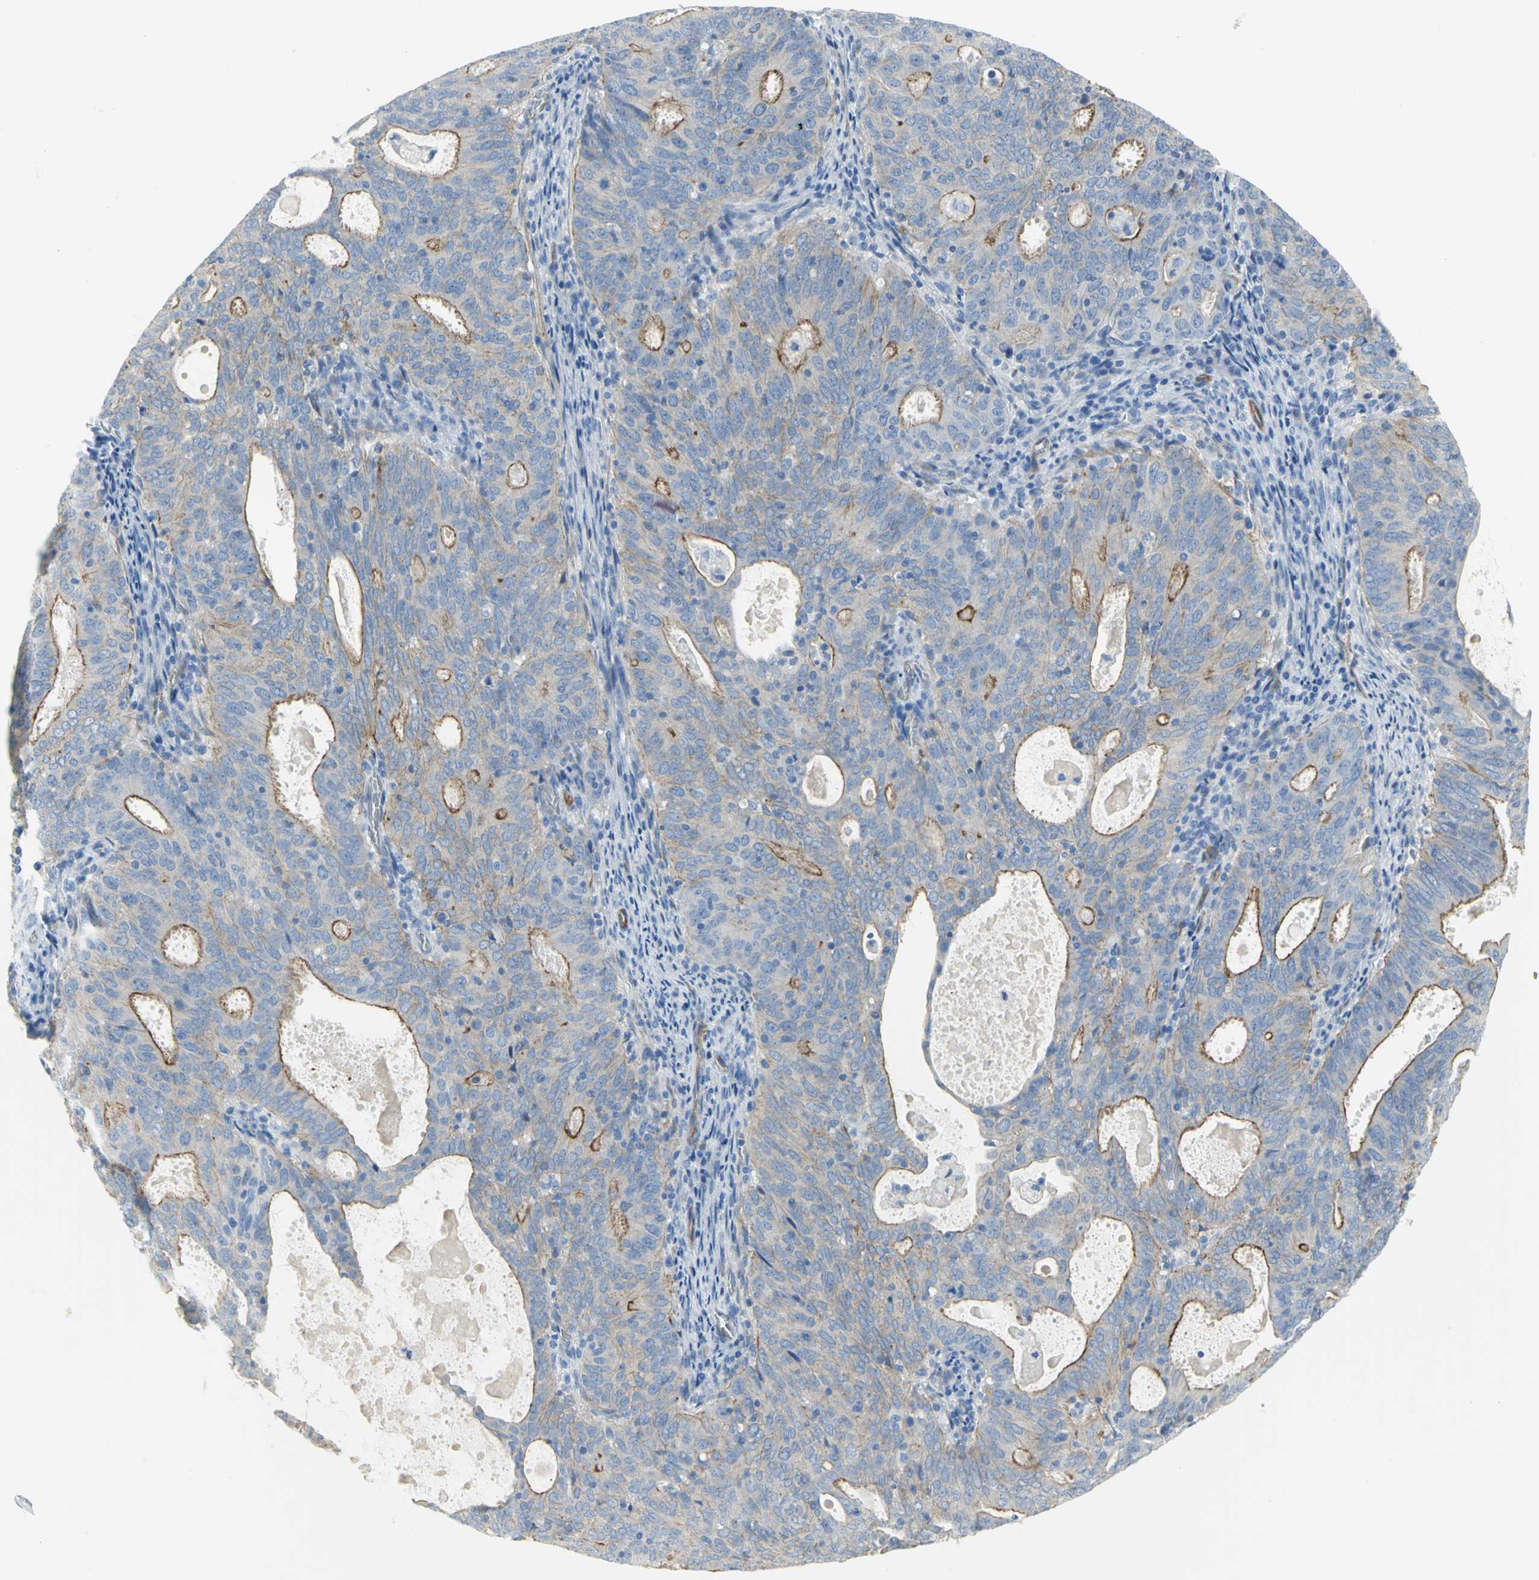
{"staining": {"intensity": "moderate", "quantity": ">75%", "location": "cytoplasmic/membranous"}, "tissue": "cervical cancer", "cell_type": "Tumor cells", "image_type": "cancer", "snomed": [{"axis": "morphology", "description": "Adenocarcinoma, NOS"}, {"axis": "topography", "description": "Cervix"}], "caption": "Adenocarcinoma (cervical) stained with DAB (3,3'-diaminobenzidine) immunohistochemistry (IHC) shows medium levels of moderate cytoplasmic/membranous staining in approximately >75% of tumor cells.", "gene": "FLNB", "patient": {"sex": "female", "age": 44}}